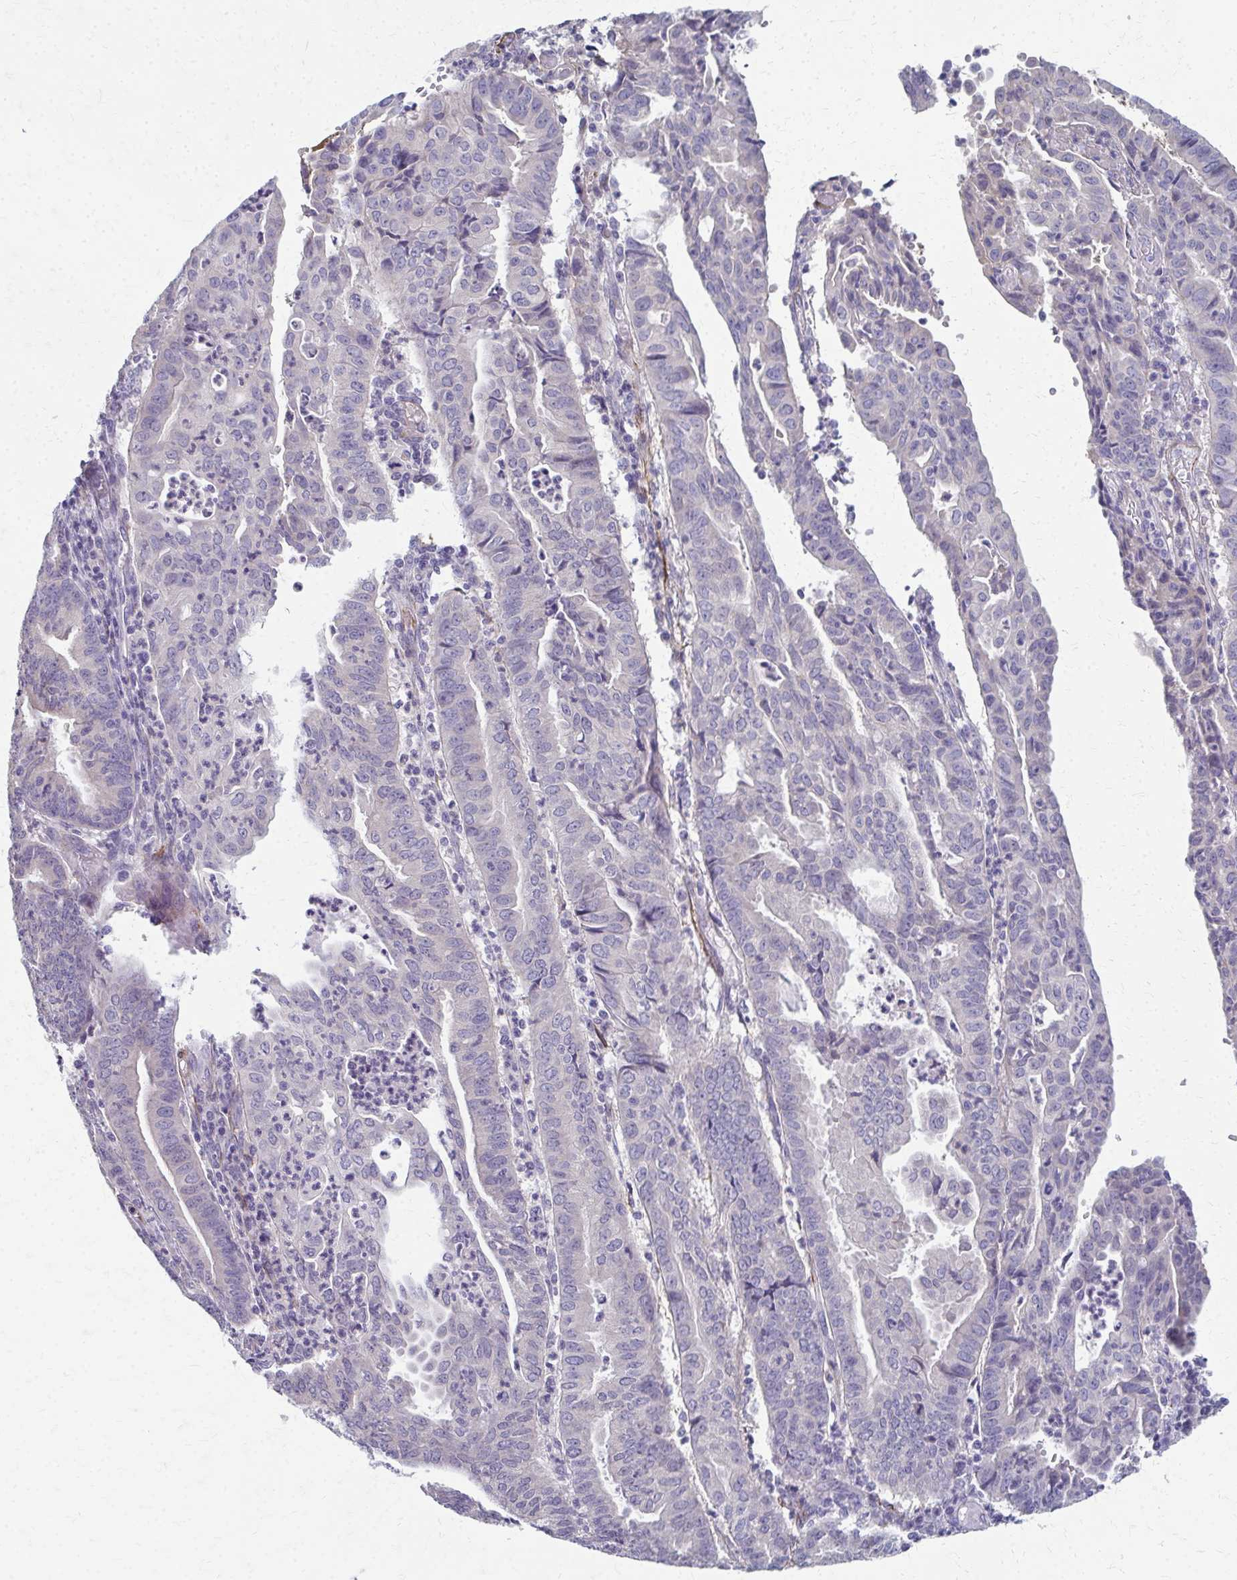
{"staining": {"intensity": "negative", "quantity": "none", "location": "none"}, "tissue": "endometrial cancer", "cell_type": "Tumor cells", "image_type": "cancer", "snomed": [{"axis": "morphology", "description": "Adenocarcinoma, NOS"}, {"axis": "topography", "description": "Endometrium"}], "caption": "The photomicrograph demonstrates no staining of tumor cells in endometrial cancer.", "gene": "ADIPOQ", "patient": {"sex": "female", "age": 60}}